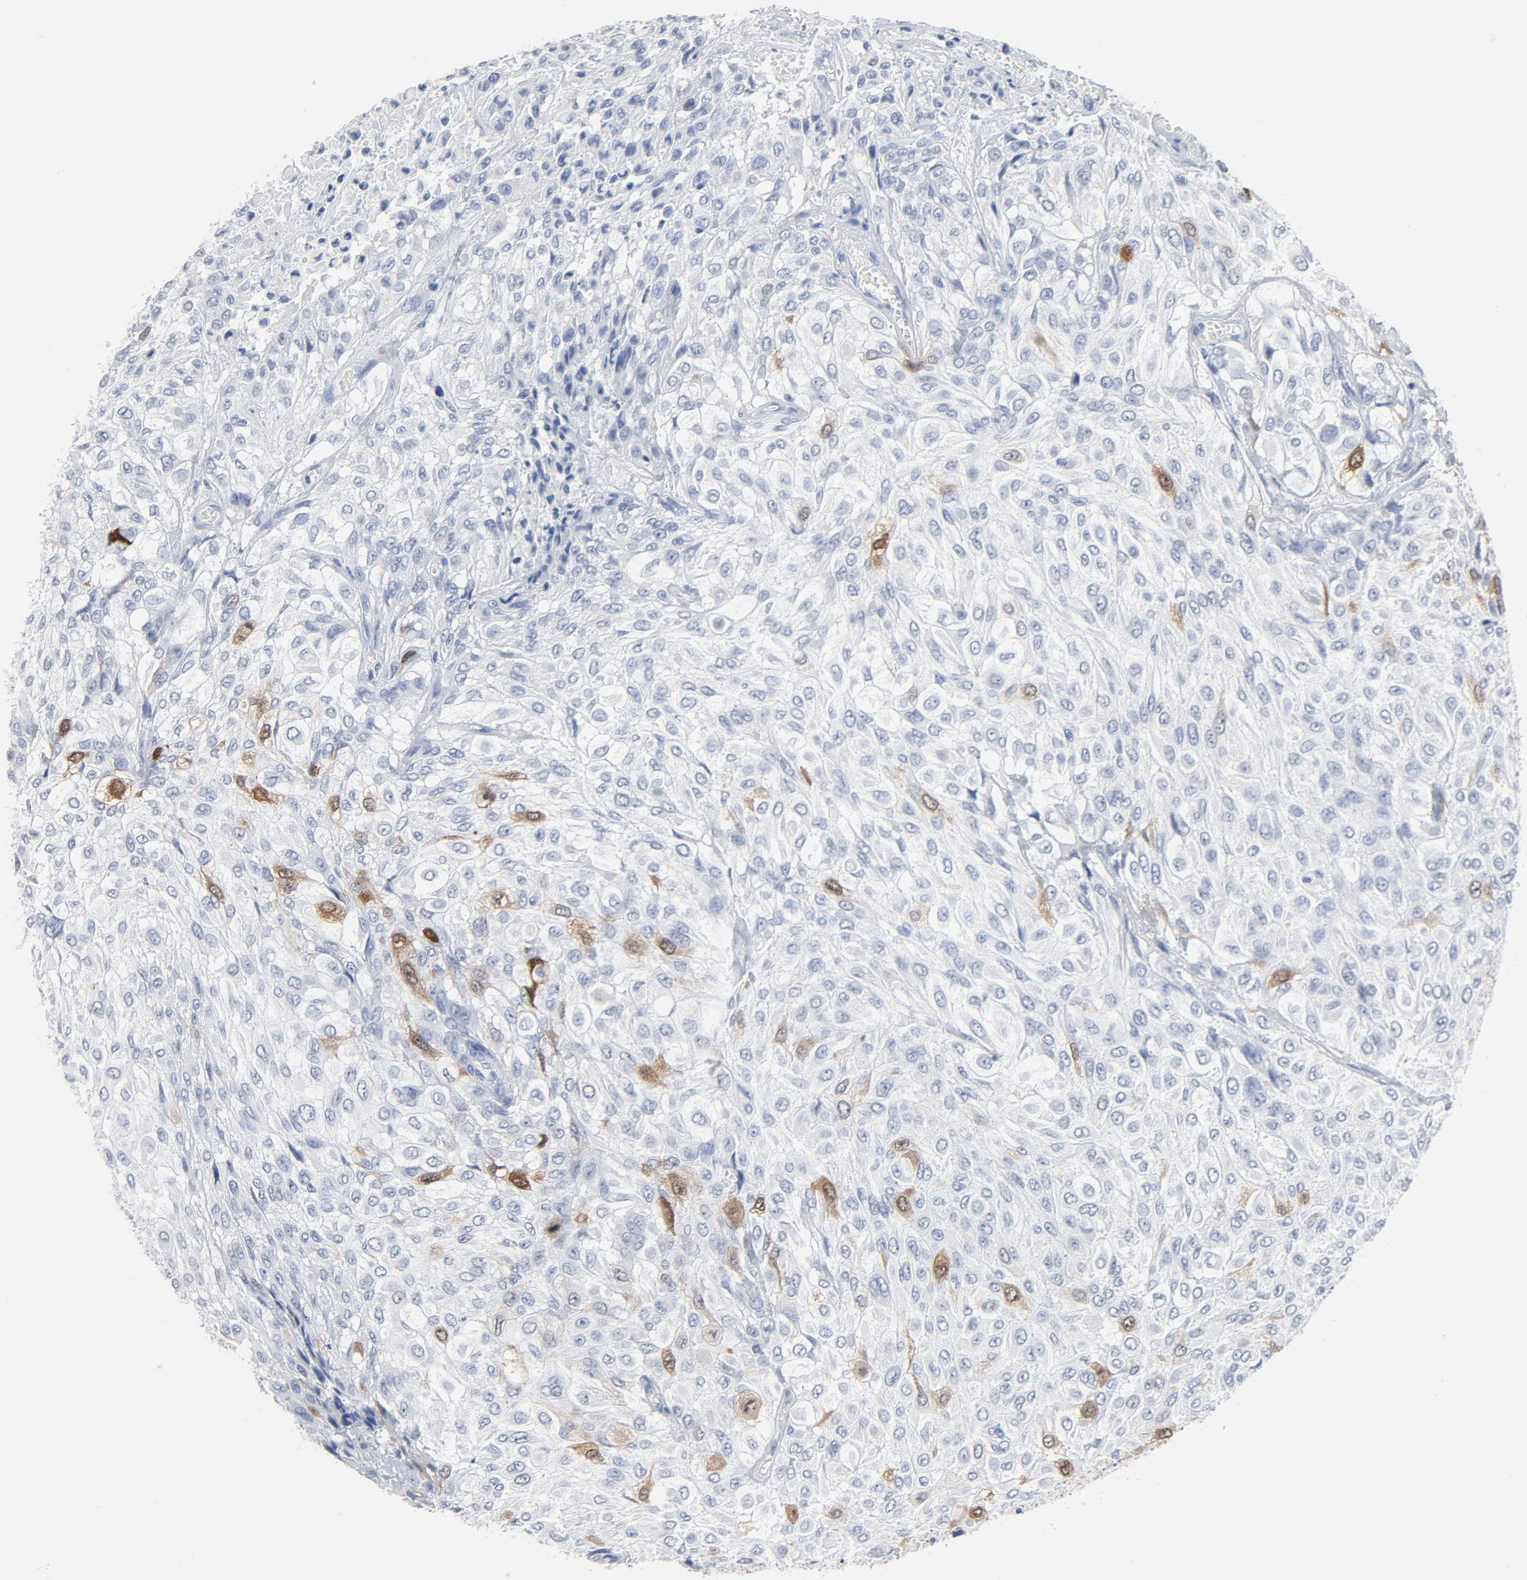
{"staining": {"intensity": "moderate", "quantity": "<25%", "location": "cytoplasmic/membranous,nuclear"}, "tissue": "urothelial cancer", "cell_type": "Tumor cells", "image_type": "cancer", "snomed": [{"axis": "morphology", "description": "Urothelial carcinoma, High grade"}, {"axis": "topography", "description": "Urinary bladder"}], "caption": "IHC of urothelial cancer exhibits low levels of moderate cytoplasmic/membranous and nuclear positivity in about <25% of tumor cells.", "gene": "CDC20", "patient": {"sex": "male", "age": 57}}